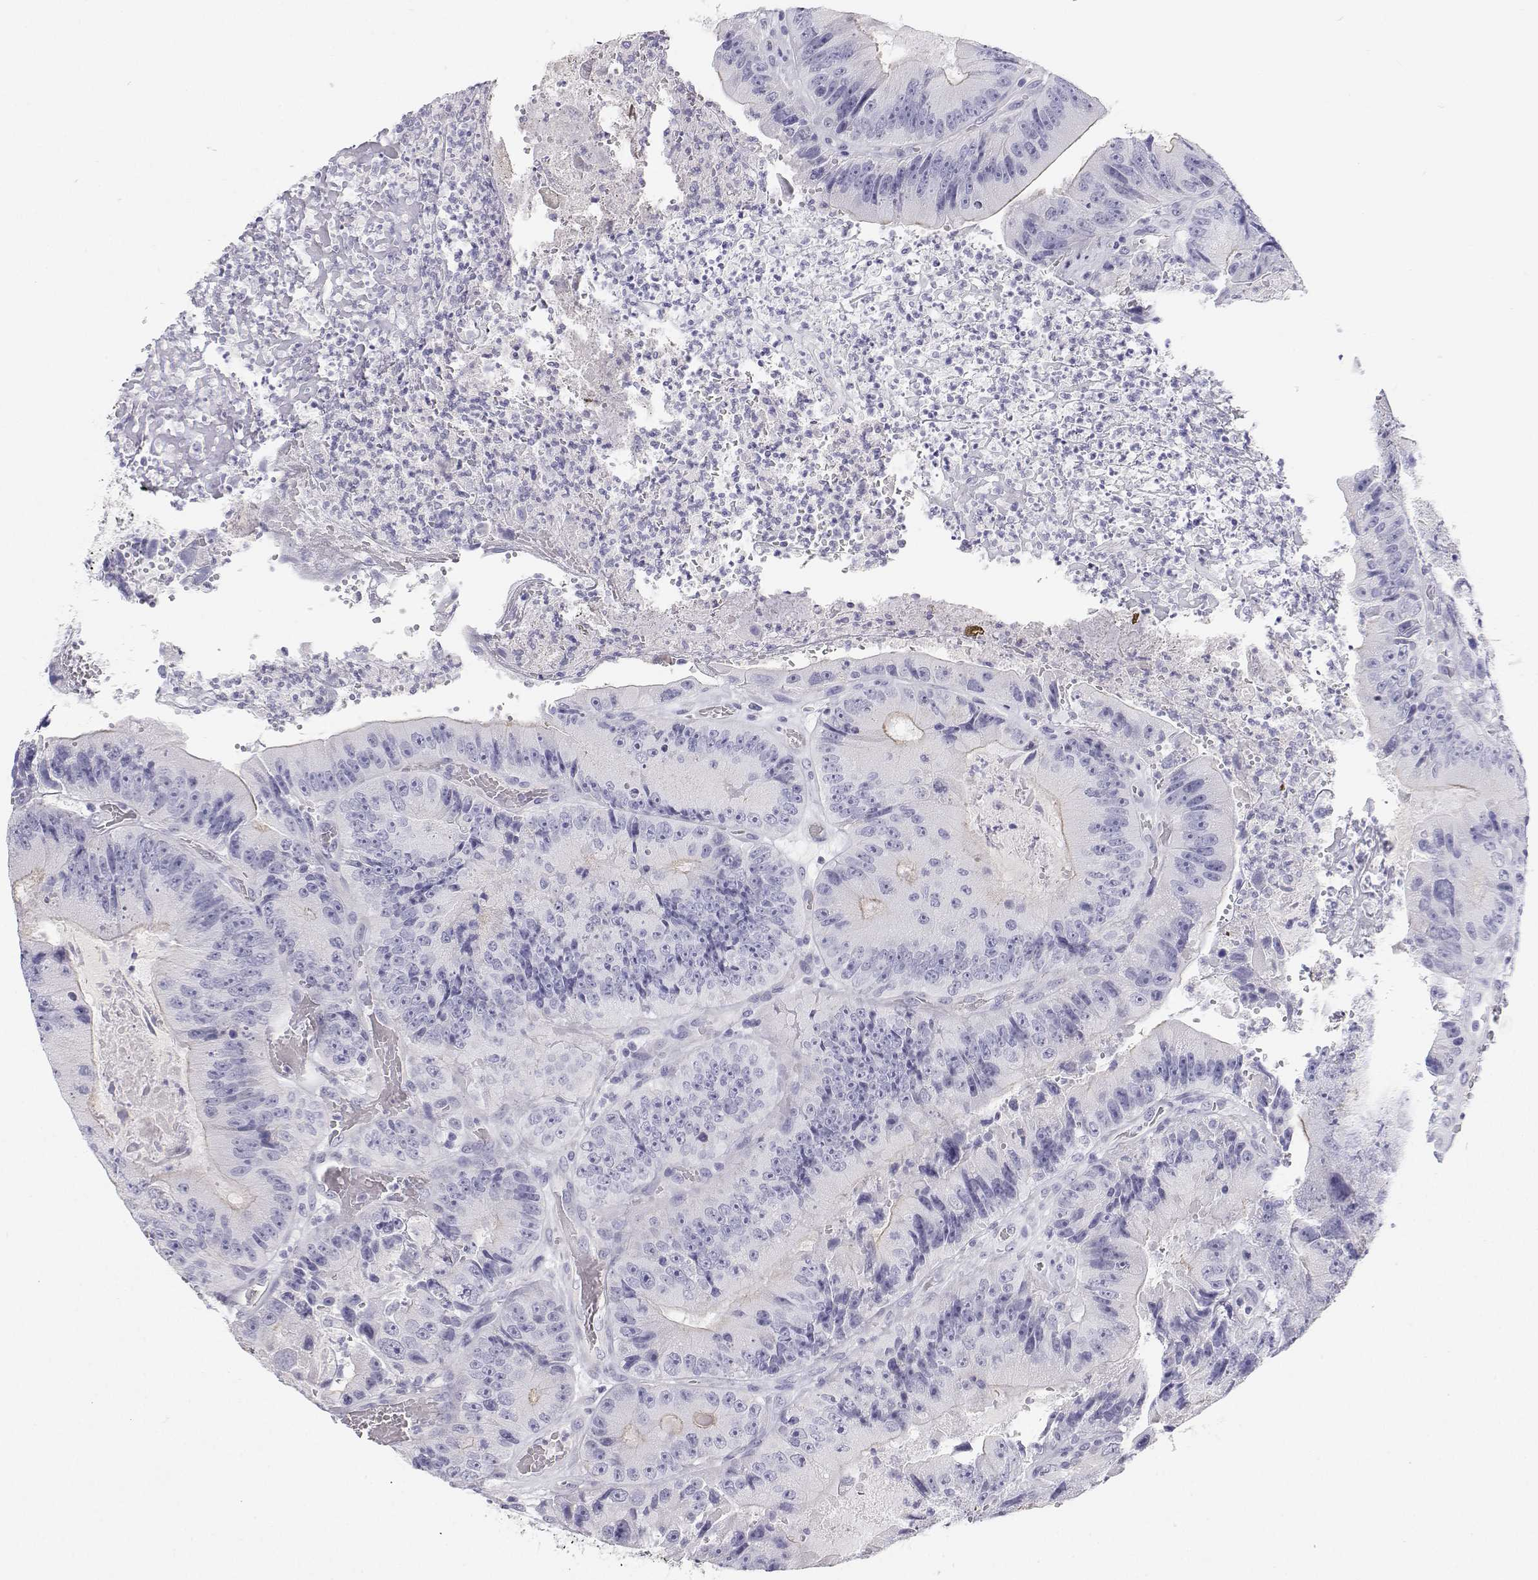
{"staining": {"intensity": "negative", "quantity": "none", "location": "none"}, "tissue": "colorectal cancer", "cell_type": "Tumor cells", "image_type": "cancer", "snomed": [{"axis": "morphology", "description": "Adenocarcinoma, NOS"}, {"axis": "topography", "description": "Colon"}], "caption": "IHC of colorectal adenocarcinoma displays no positivity in tumor cells. (DAB IHC, high magnification).", "gene": "BHMT", "patient": {"sex": "female", "age": 86}}